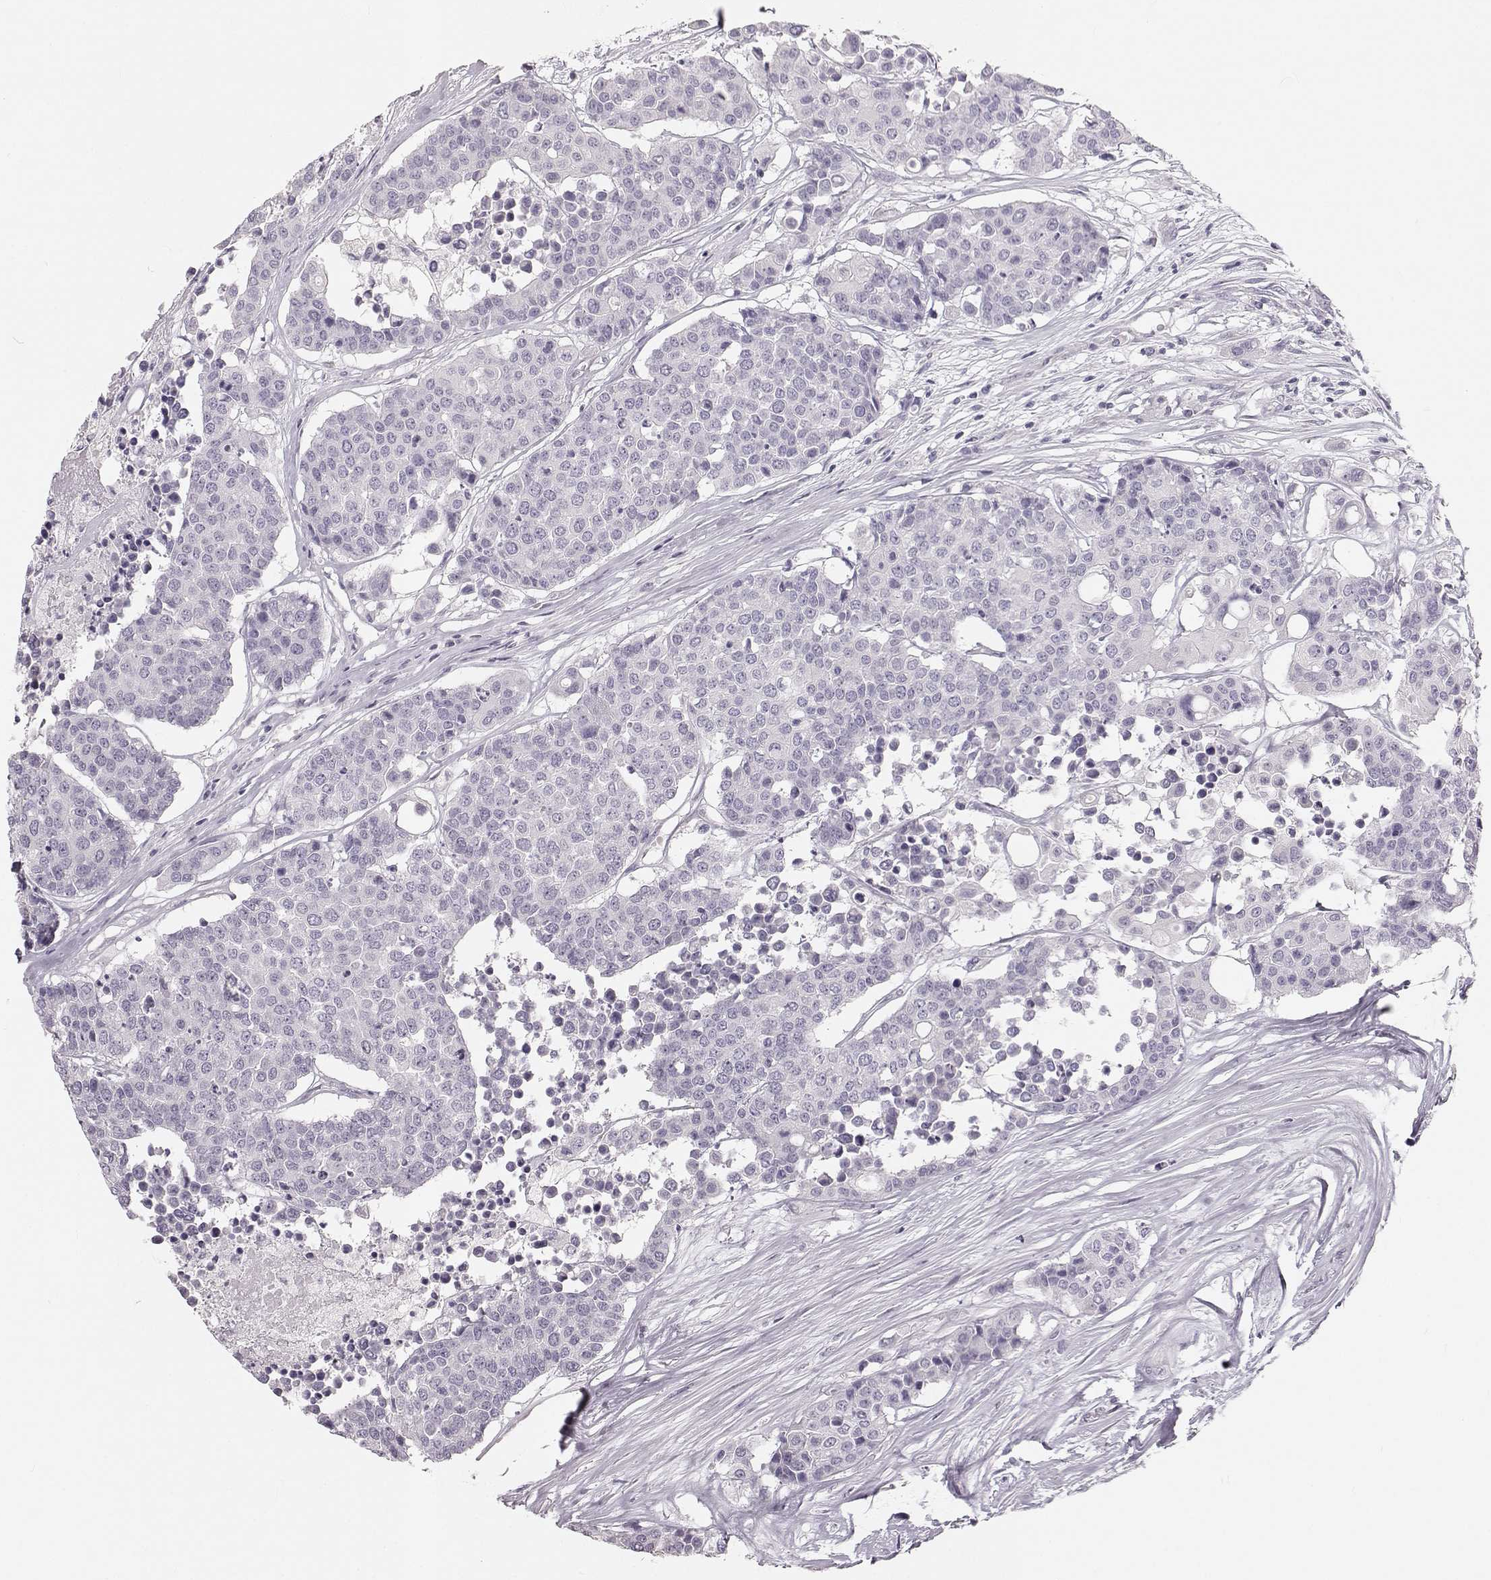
{"staining": {"intensity": "negative", "quantity": "none", "location": "none"}, "tissue": "carcinoid", "cell_type": "Tumor cells", "image_type": "cancer", "snomed": [{"axis": "morphology", "description": "Carcinoid, malignant, NOS"}, {"axis": "topography", "description": "Colon"}], "caption": "High magnification brightfield microscopy of carcinoid stained with DAB (brown) and counterstained with hematoxylin (blue): tumor cells show no significant positivity.", "gene": "OIP5", "patient": {"sex": "male", "age": 81}}